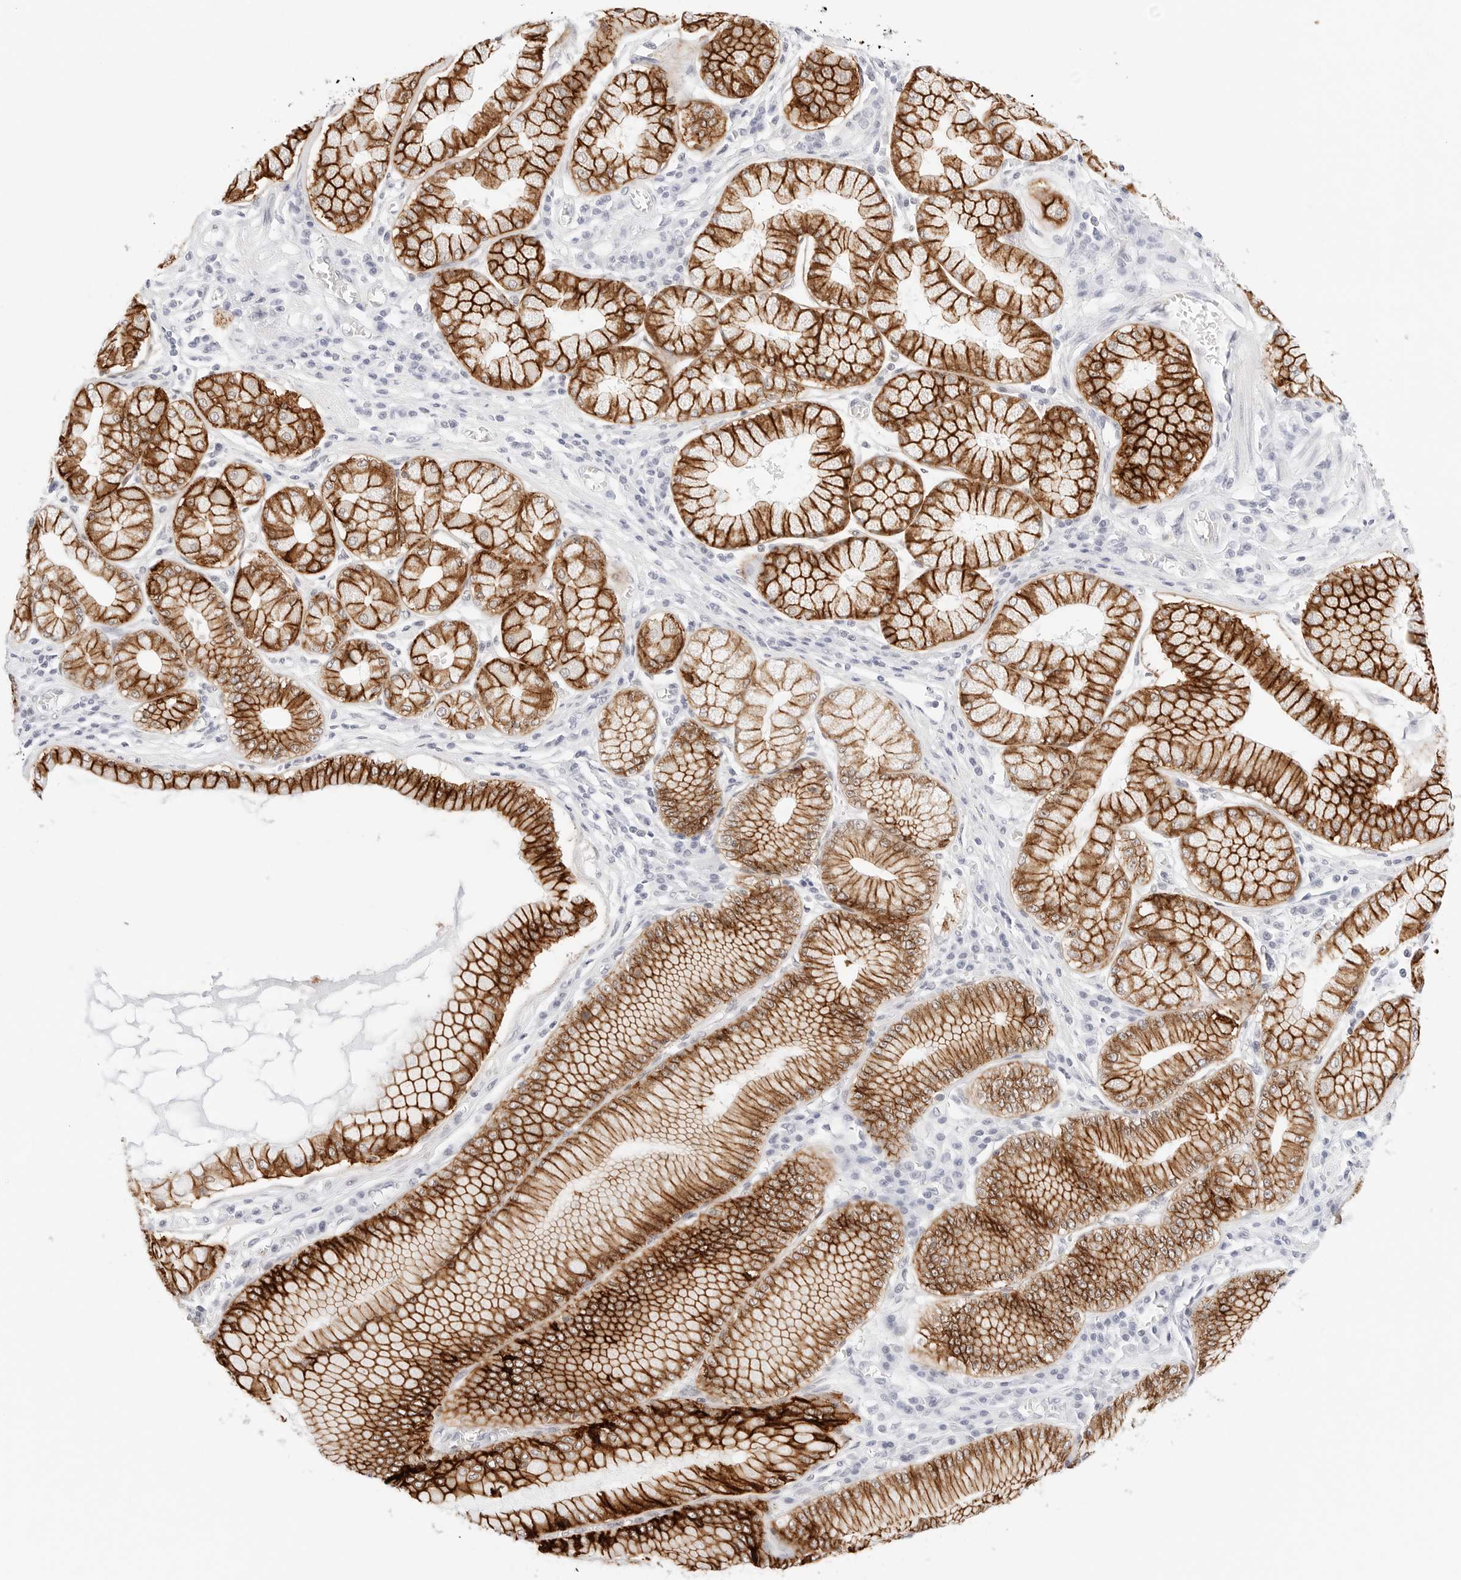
{"staining": {"intensity": "strong", "quantity": ">75%", "location": "cytoplasmic/membranous"}, "tissue": "stomach cancer", "cell_type": "Tumor cells", "image_type": "cancer", "snomed": [{"axis": "morphology", "description": "Adenocarcinoma, NOS"}, {"axis": "topography", "description": "Stomach"}], "caption": "This micrograph reveals immunohistochemistry staining of human stomach cancer, with high strong cytoplasmic/membranous expression in about >75% of tumor cells.", "gene": "CDH1", "patient": {"sex": "male", "age": 59}}